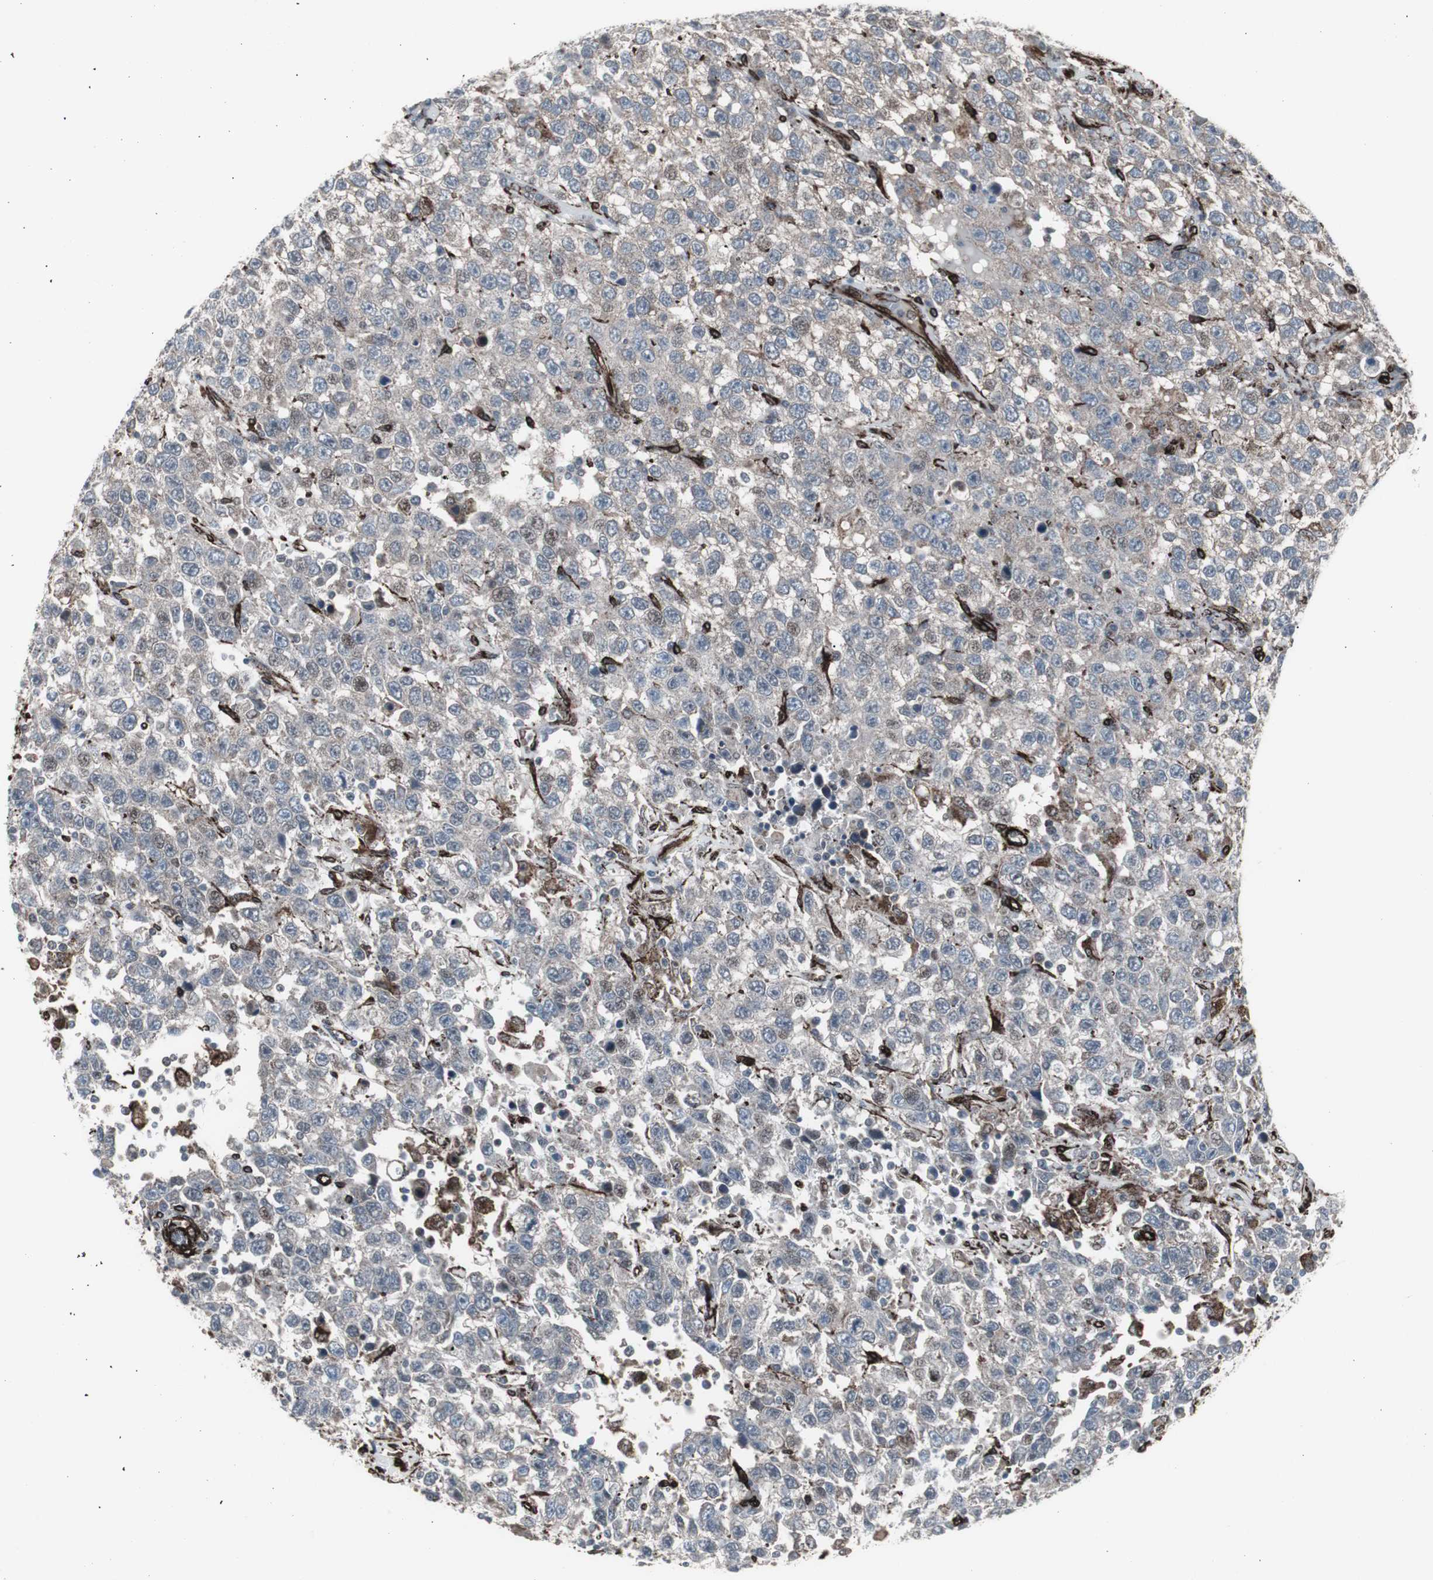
{"staining": {"intensity": "negative", "quantity": "none", "location": "none"}, "tissue": "testis cancer", "cell_type": "Tumor cells", "image_type": "cancer", "snomed": [{"axis": "morphology", "description": "Seminoma, NOS"}, {"axis": "topography", "description": "Testis"}], "caption": "Immunohistochemical staining of human testis cancer (seminoma) exhibits no significant expression in tumor cells.", "gene": "PDGFA", "patient": {"sex": "male", "age": 41}}